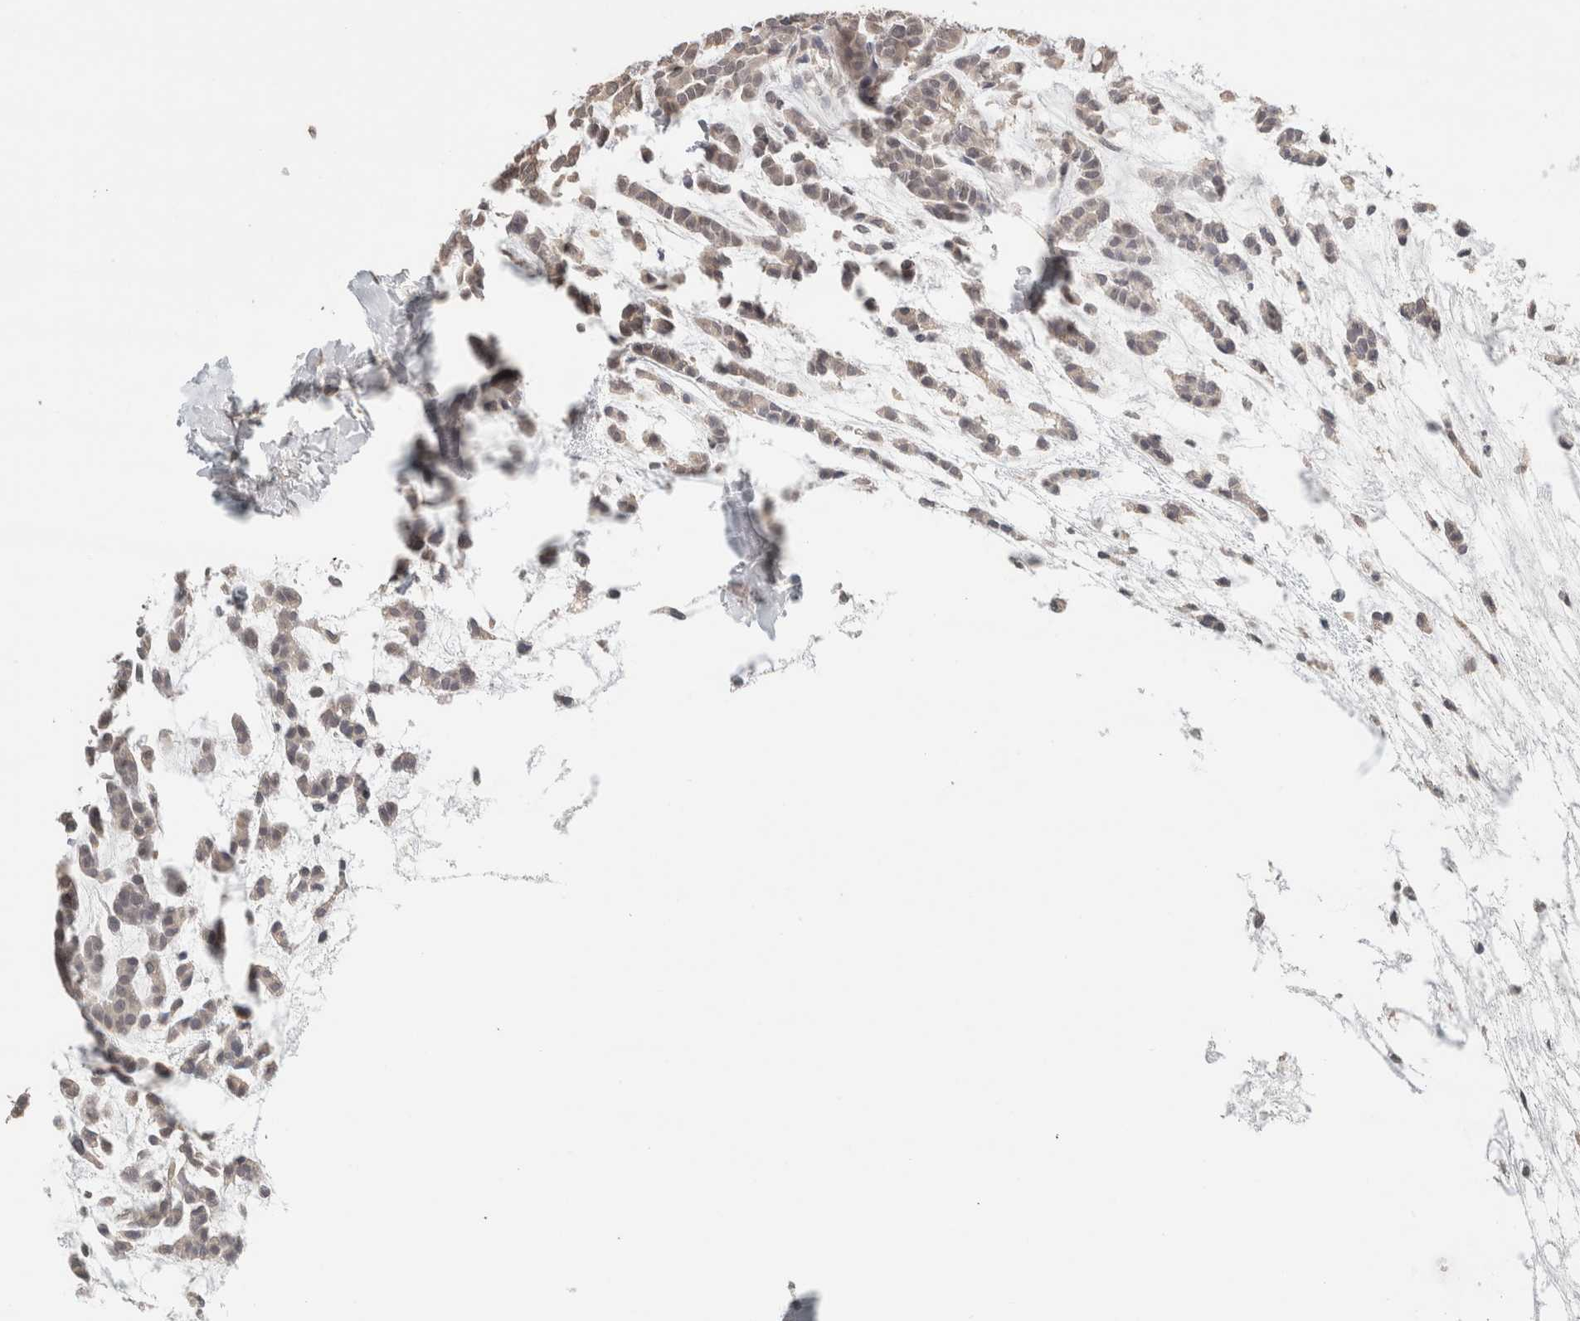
{"staining": {"intensity": "weak", "quantity": "<25%", "location": "cytoplasmic/membranous"}, "tissue": "head and neck cancer", "cell_type": "Tumor cells", "image_type": "cancer", "snomed": [{"axis": "morphology", "description": "Adenocarcinoma, NOS"}, {"axis": "morphology", "description": "Adenoma, NOS"}, {"axis": "topography", "description": "Head-Neck"}], "caption": "IHC histopathology image of human head and neck cancer stained for a protein (brown), which shows no staining in tumor cells. (DAB immunohistochemistry (IHC) visualized using brightfield microscopy, high magnification).", "gene": "TRAT1", "patient": {"sex": "female", "age": 55}}